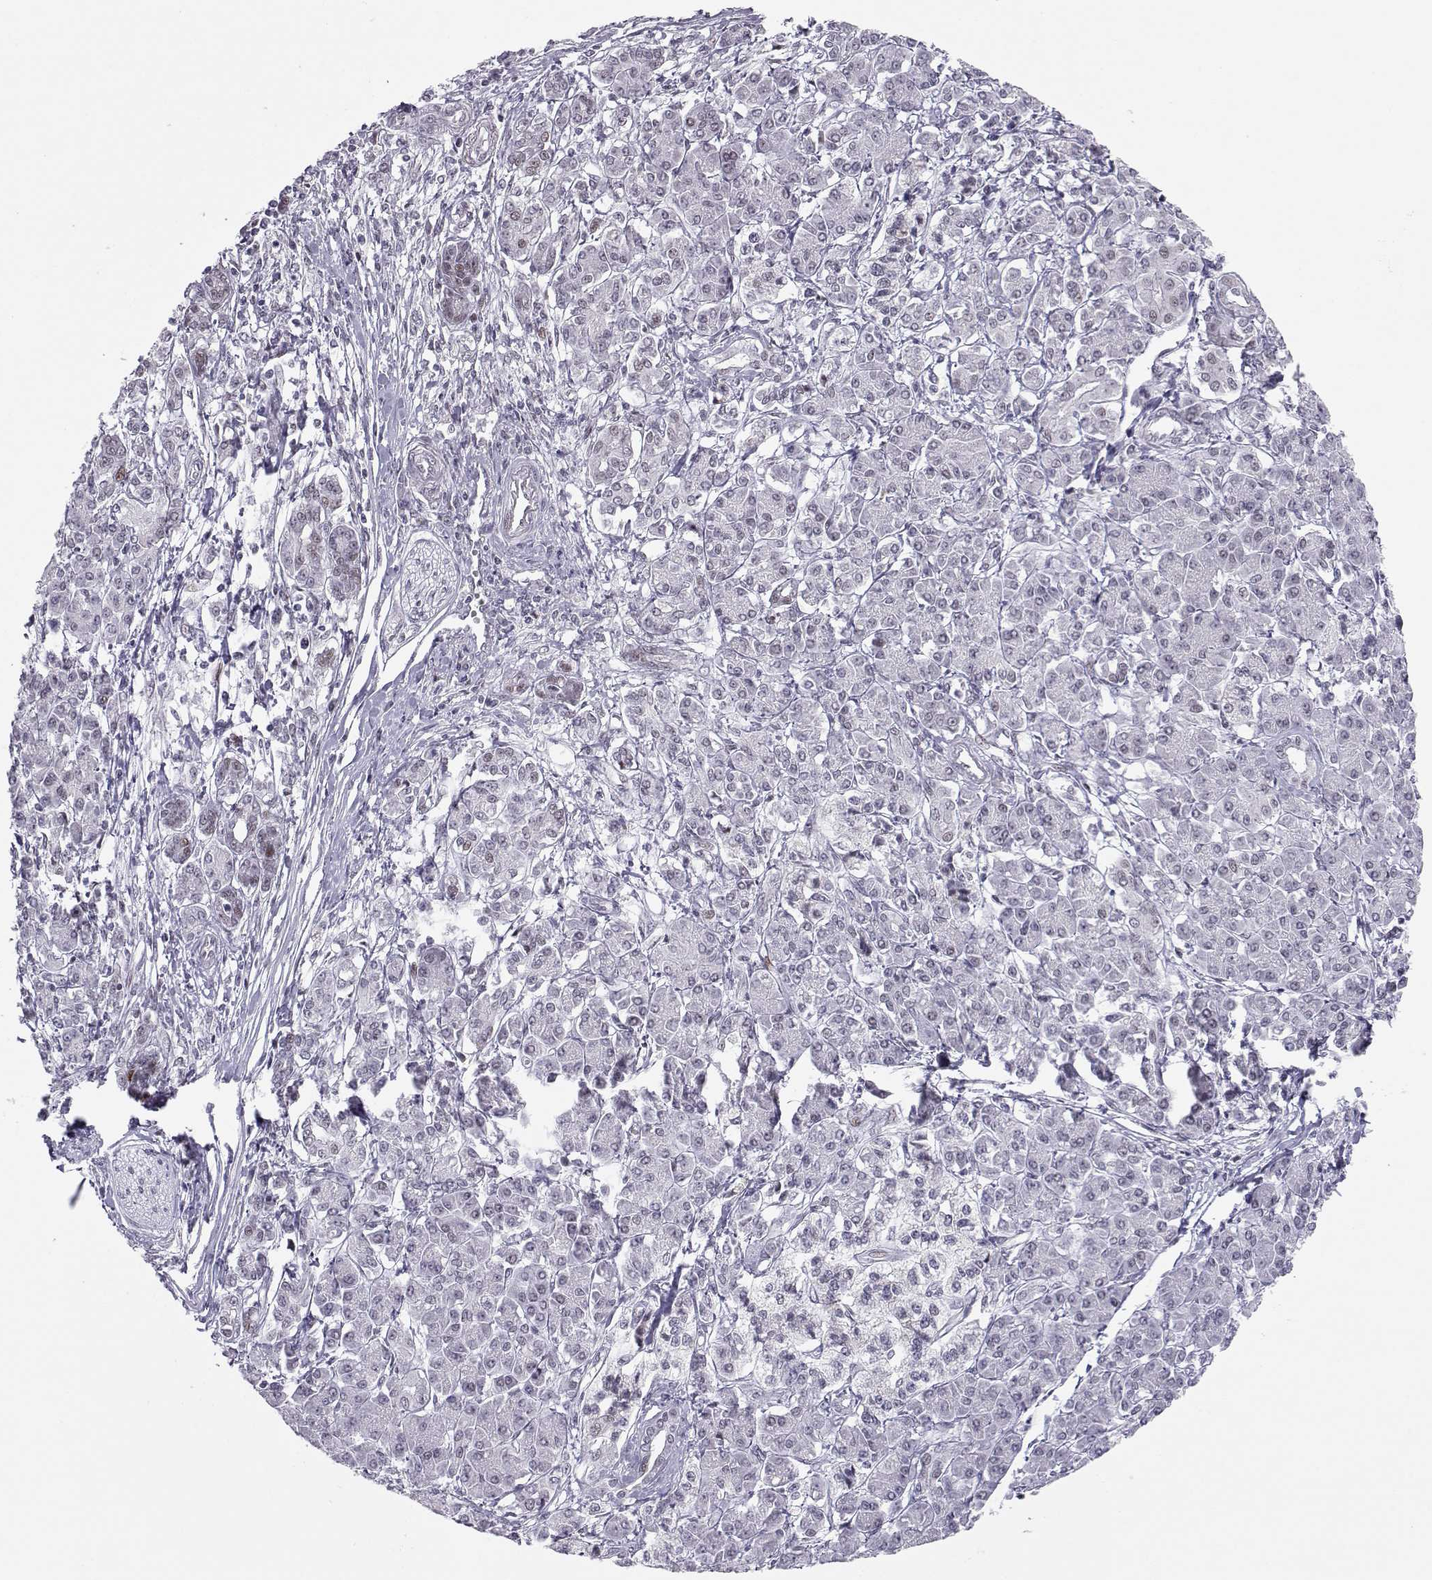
{"staining": {"intensity": "negative", "quantity": "none", "location": "none"}, "tissue": "pancreatic cancer", "cell_type": "Tumor cells", "image_type": "cancer", "snomed": [{"axis": "morphology", "description": "Adenocarcinoma, NOS"}, {"axis": "topography", "description": "Pancreas"}], "caption": "An image of human adenocarcinoma (pancreatic) is negative for staining in tumor cells.", "gene": "SIX6", "patient": {"sex": "female", "age": 68}}